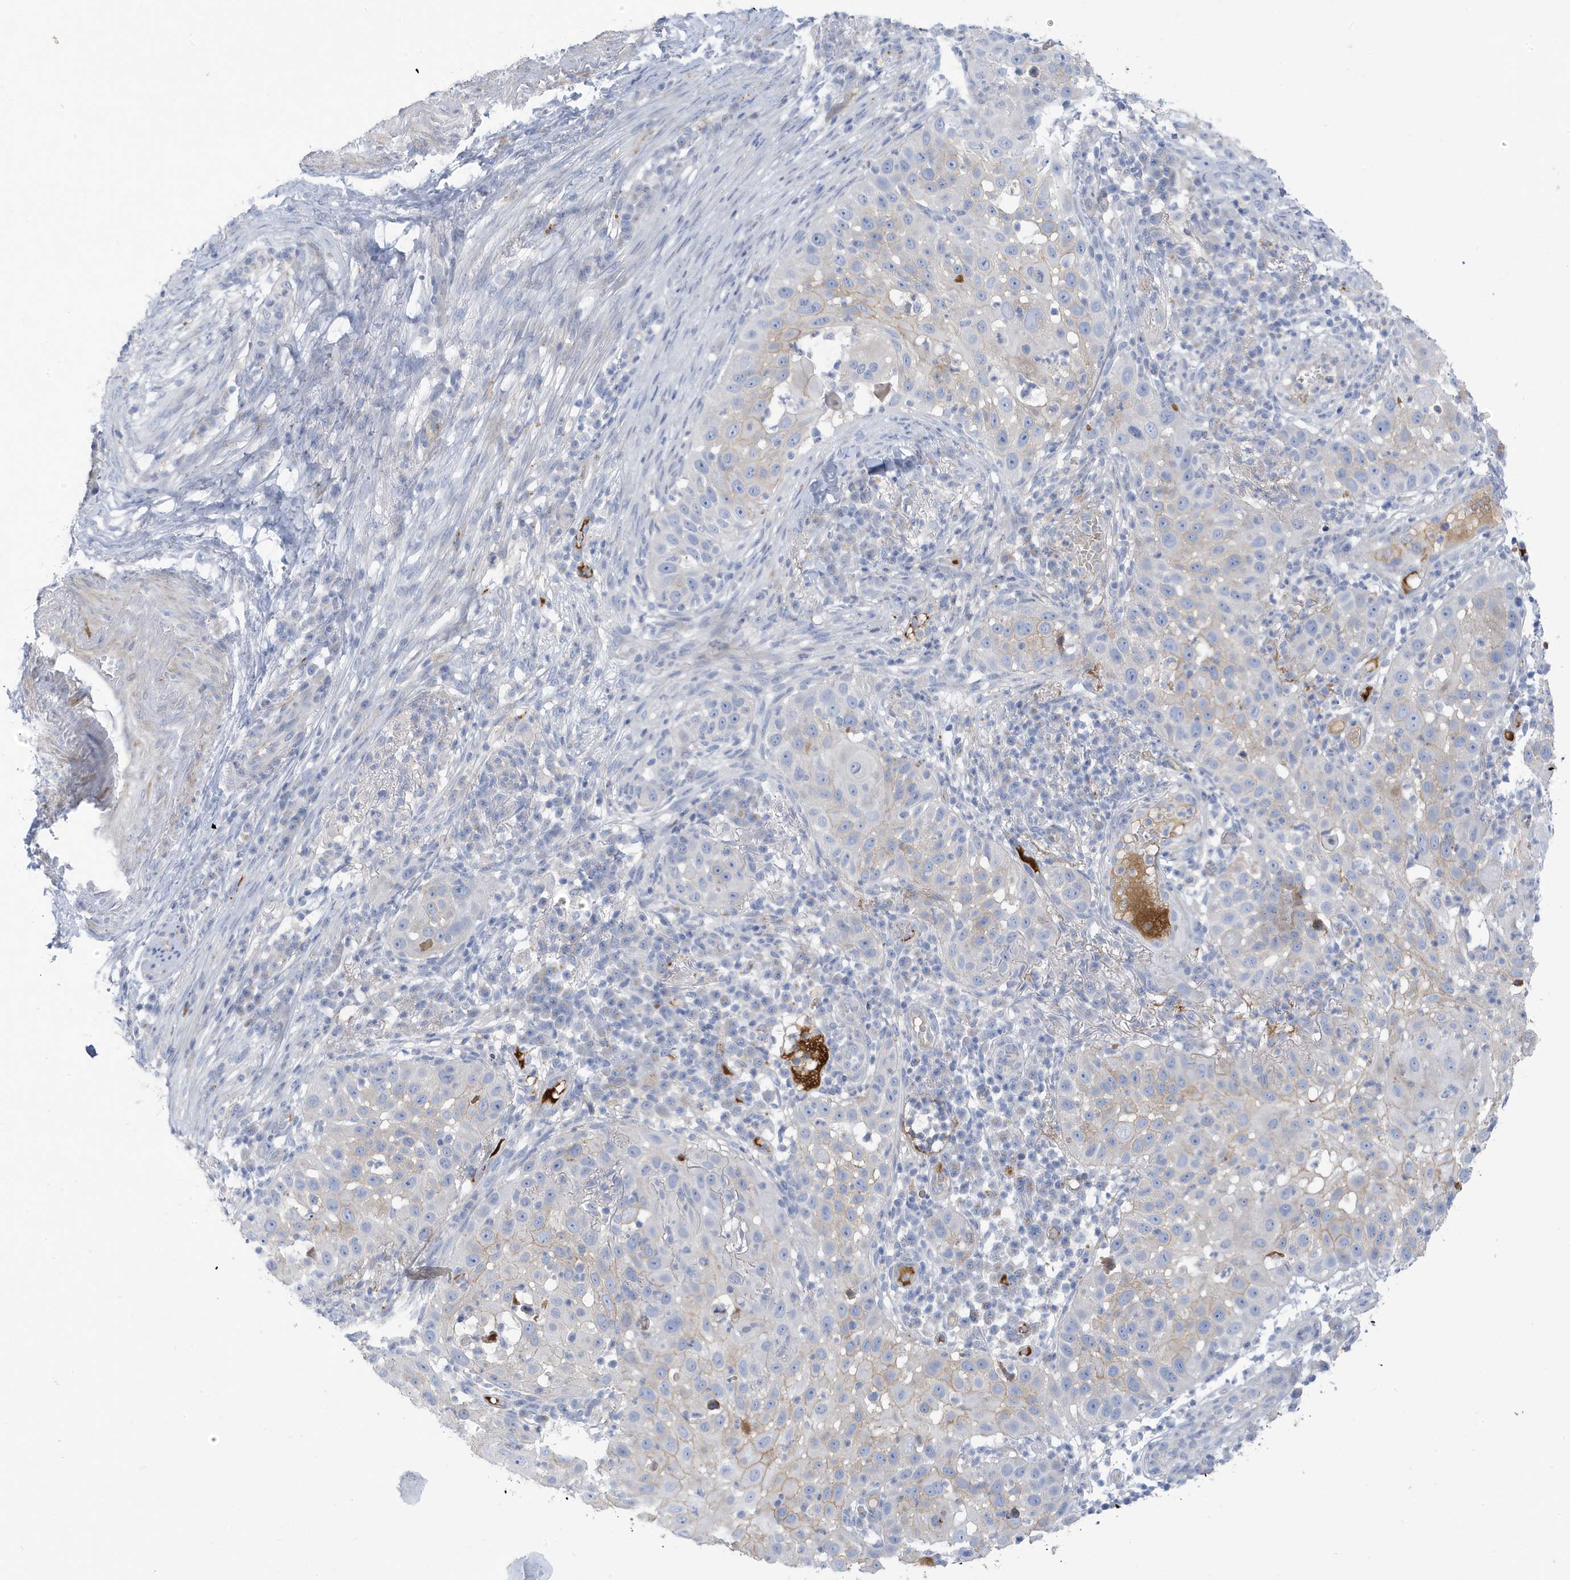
{"staining": {"intensity": "negative", "quantity": "none", "location": "none"}, "tissue": "skin cancer", "cell_type": "Tumor cells", "image_type": "cancer", "snomed": [{"axis": "morphology", "description": "Squamous cell carcinoma, NOS"}, {"axis": "topography", "description": "Skin"}], "caption": "IHC of skin cancer shows no expression in tumor cells.", "gene": "ATP13A5", "patient": {"sex": "female", "age": 44}}